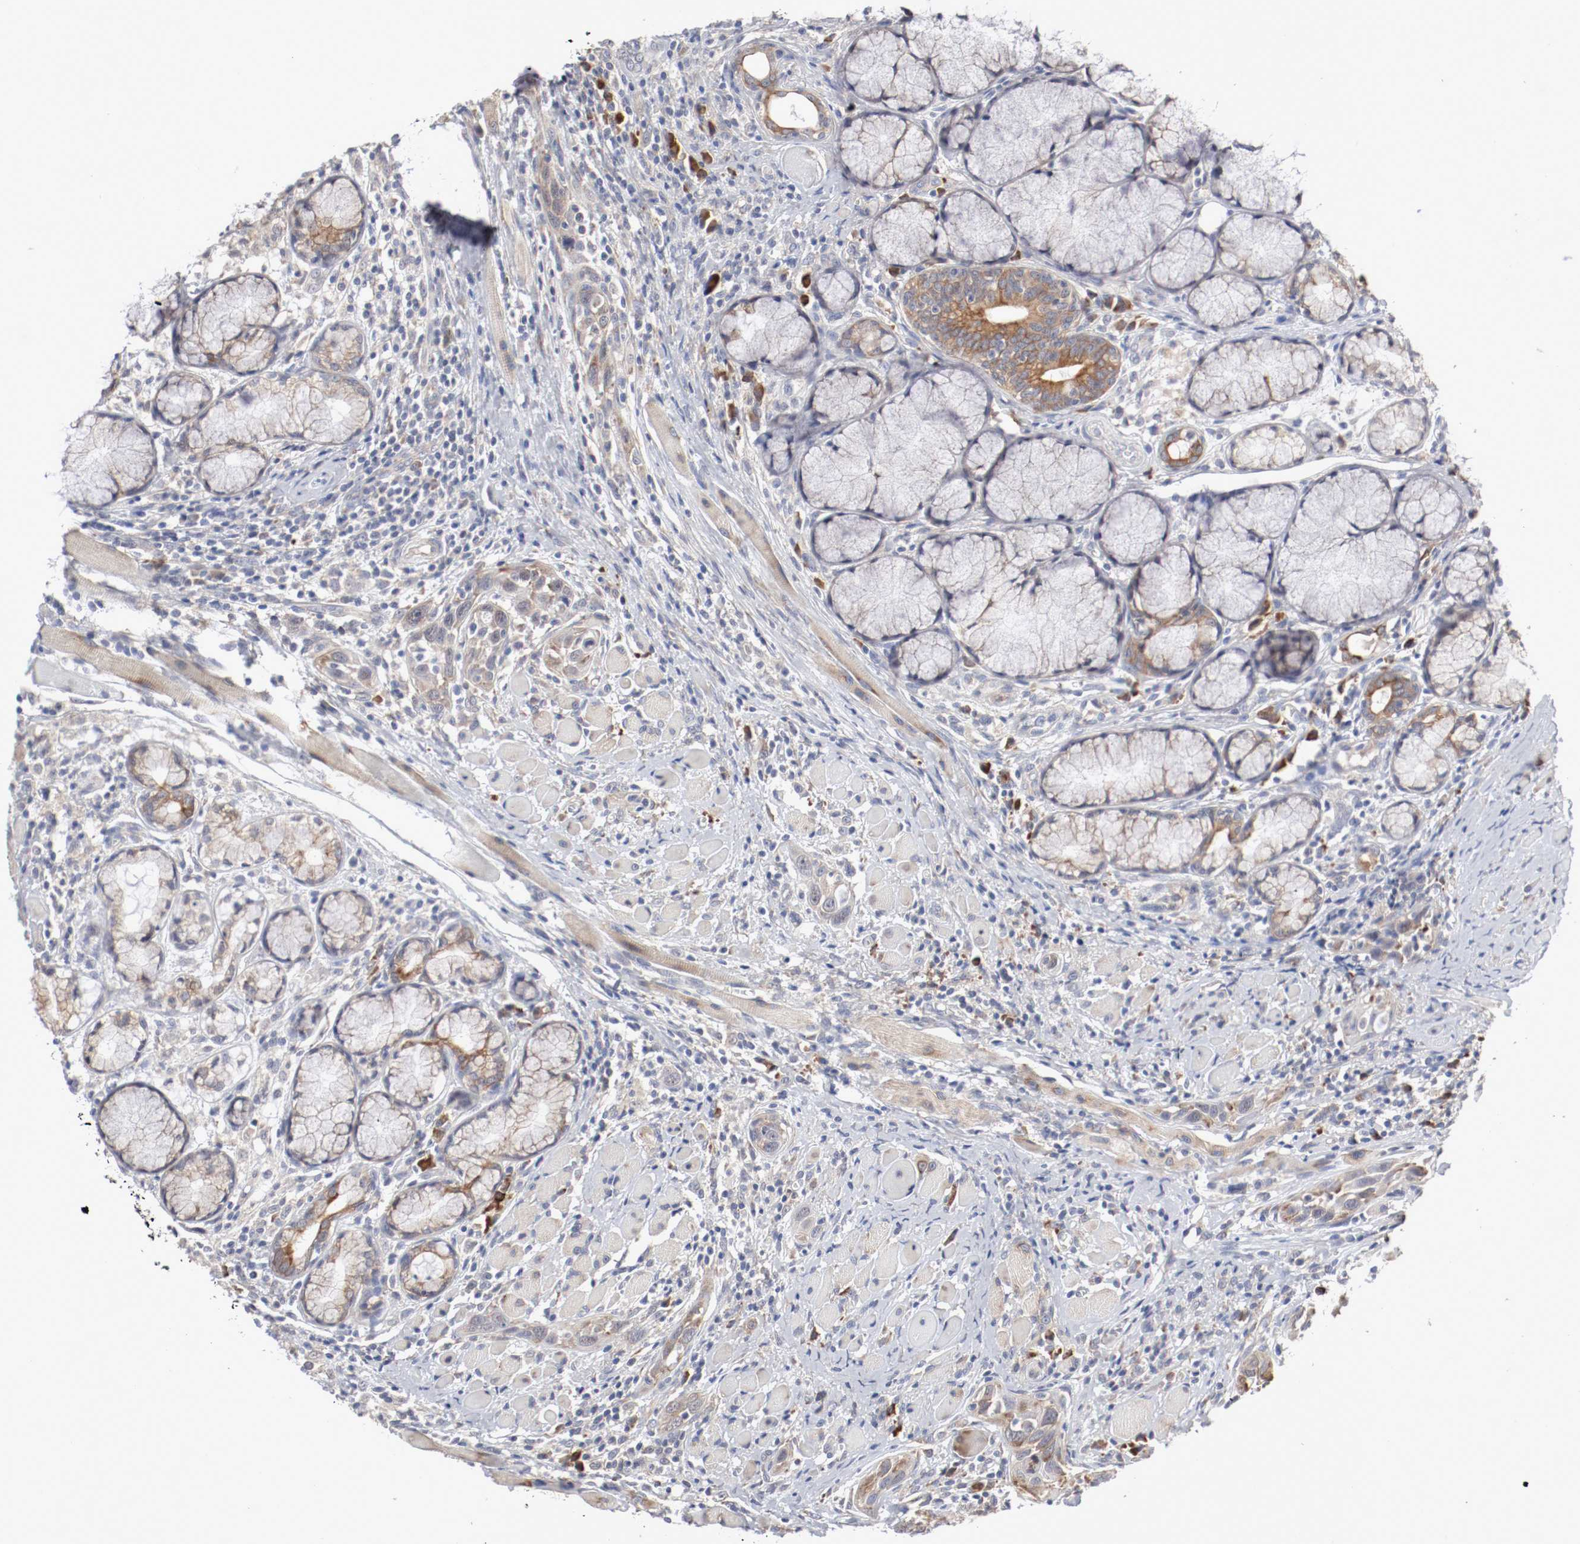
{"staining": {"intensity": "weak", "quantity": ">75%", "location": "cytoplasmic/membranous"}, "tissue": "head and neck cancer", "cell_type": "Tumor cells", "image_type": "cancer", "snomed": [{"axis": "morphology", "description": "Squamous cell carcinoma, NOS"}, {"axis": "topography", "description": "Oral tissue"}, {"axis": "topography", "description": "Head-Neck"}], "caption": "Immunohistochemical staining of human head and neck squamous cell carcinoma exhibits weak cytoplasmic/membranous protein staining in about >75% of tumor cells. The staining was performed using DAB (3,3'-diaminobenzidine), with brown indicating positive protein expression. Nuclei are stained blue with hematoxylin.", "gene": "FKBP3", "patient": {"sex": "female", "age": 50}}